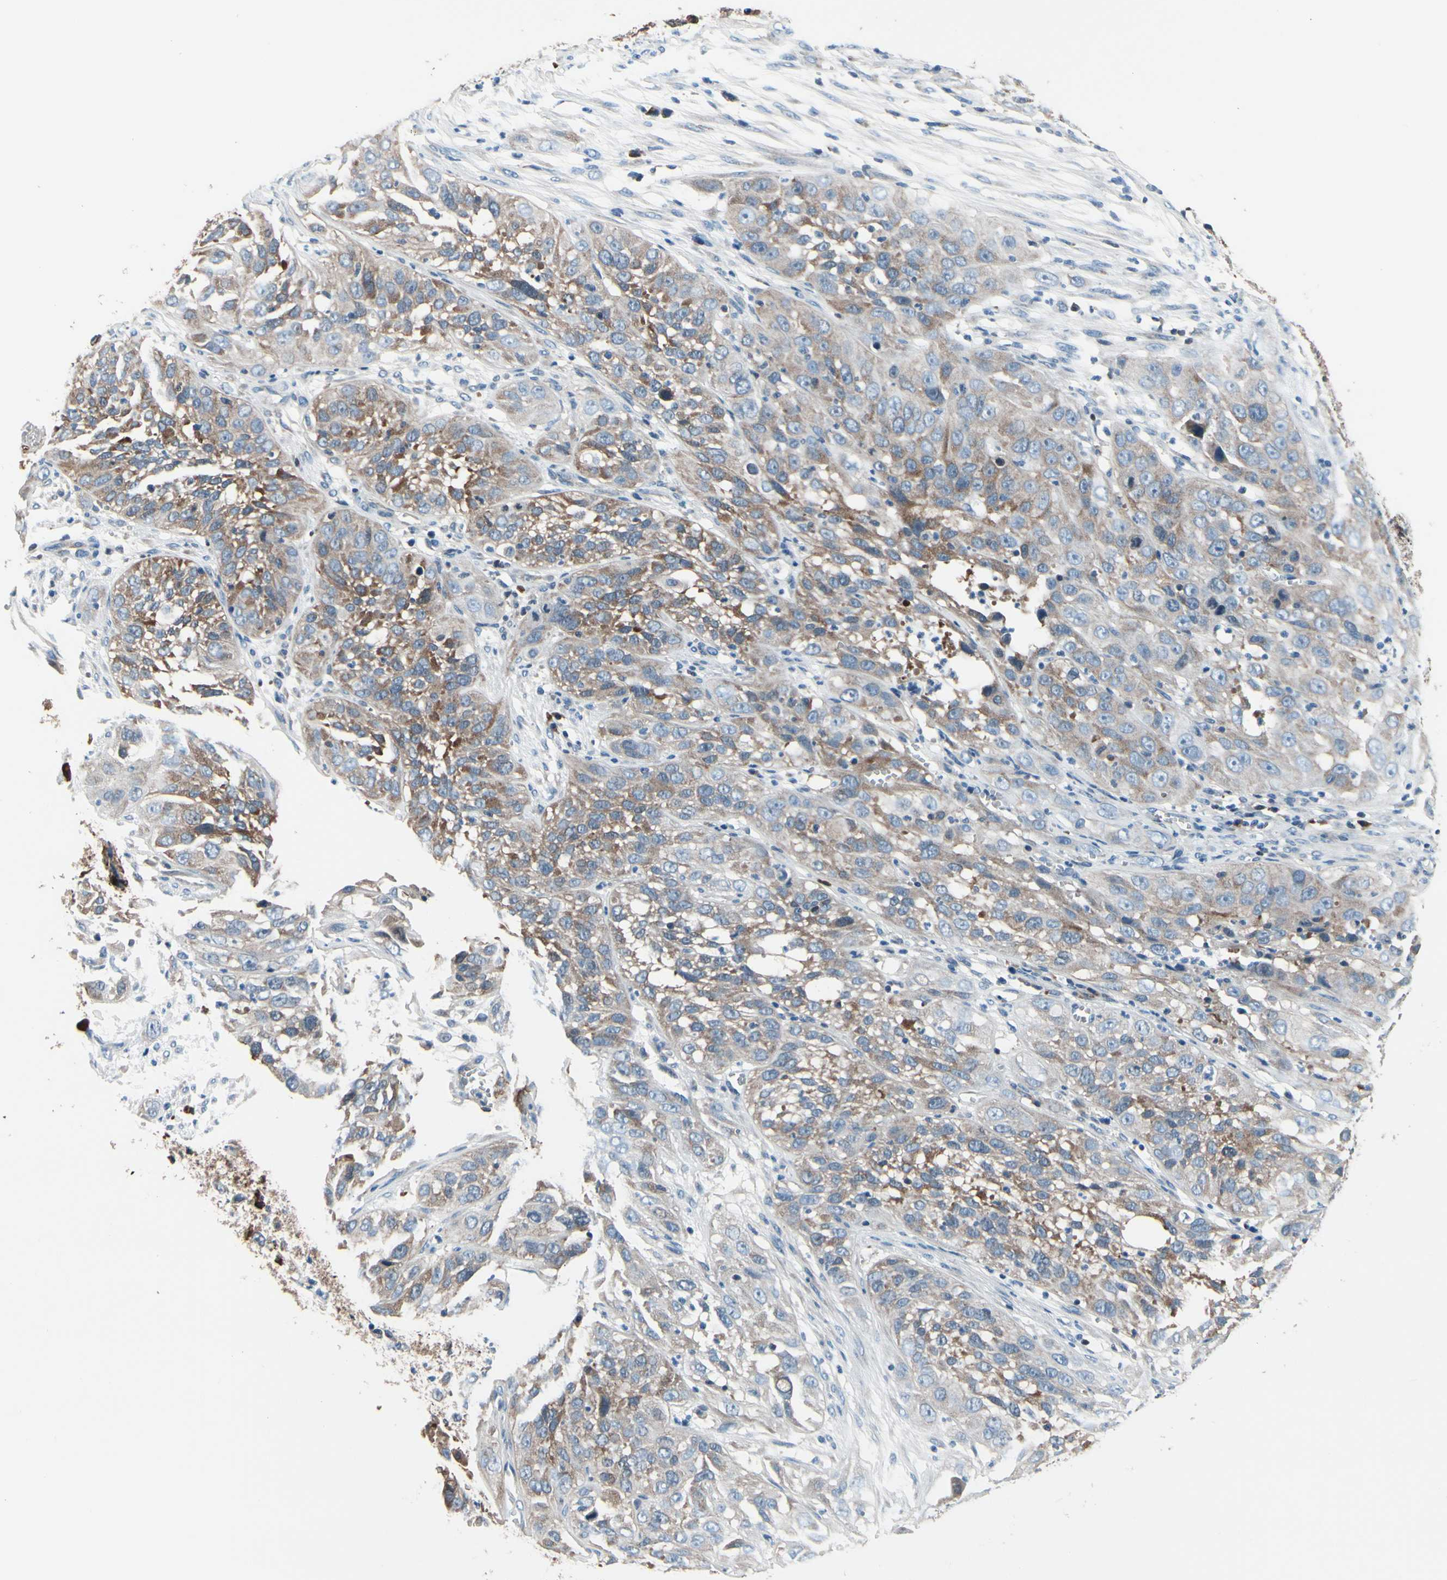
{"staining": {"intensity": "weak", "quantity": "25%-75%", "location": "cytoplasmic/membranous"}, "tissue": "cervical cancer", "cell_type": "Tumor cells", "image_type": "cancer", "snomed": [{"axis": "morphology", "description": "Squamous cell carcinoma, NOS"}, {"axis": "topography", "description": "Cervix"}], "caption": "Squamous cell carcinoma (cervical) tissue exhibits weak cytoplasmic/membranous expression in approximately 25%-75% of tumor cells", "gene": "PRDX2", "patient": {"sex": "female", "age": 32}}